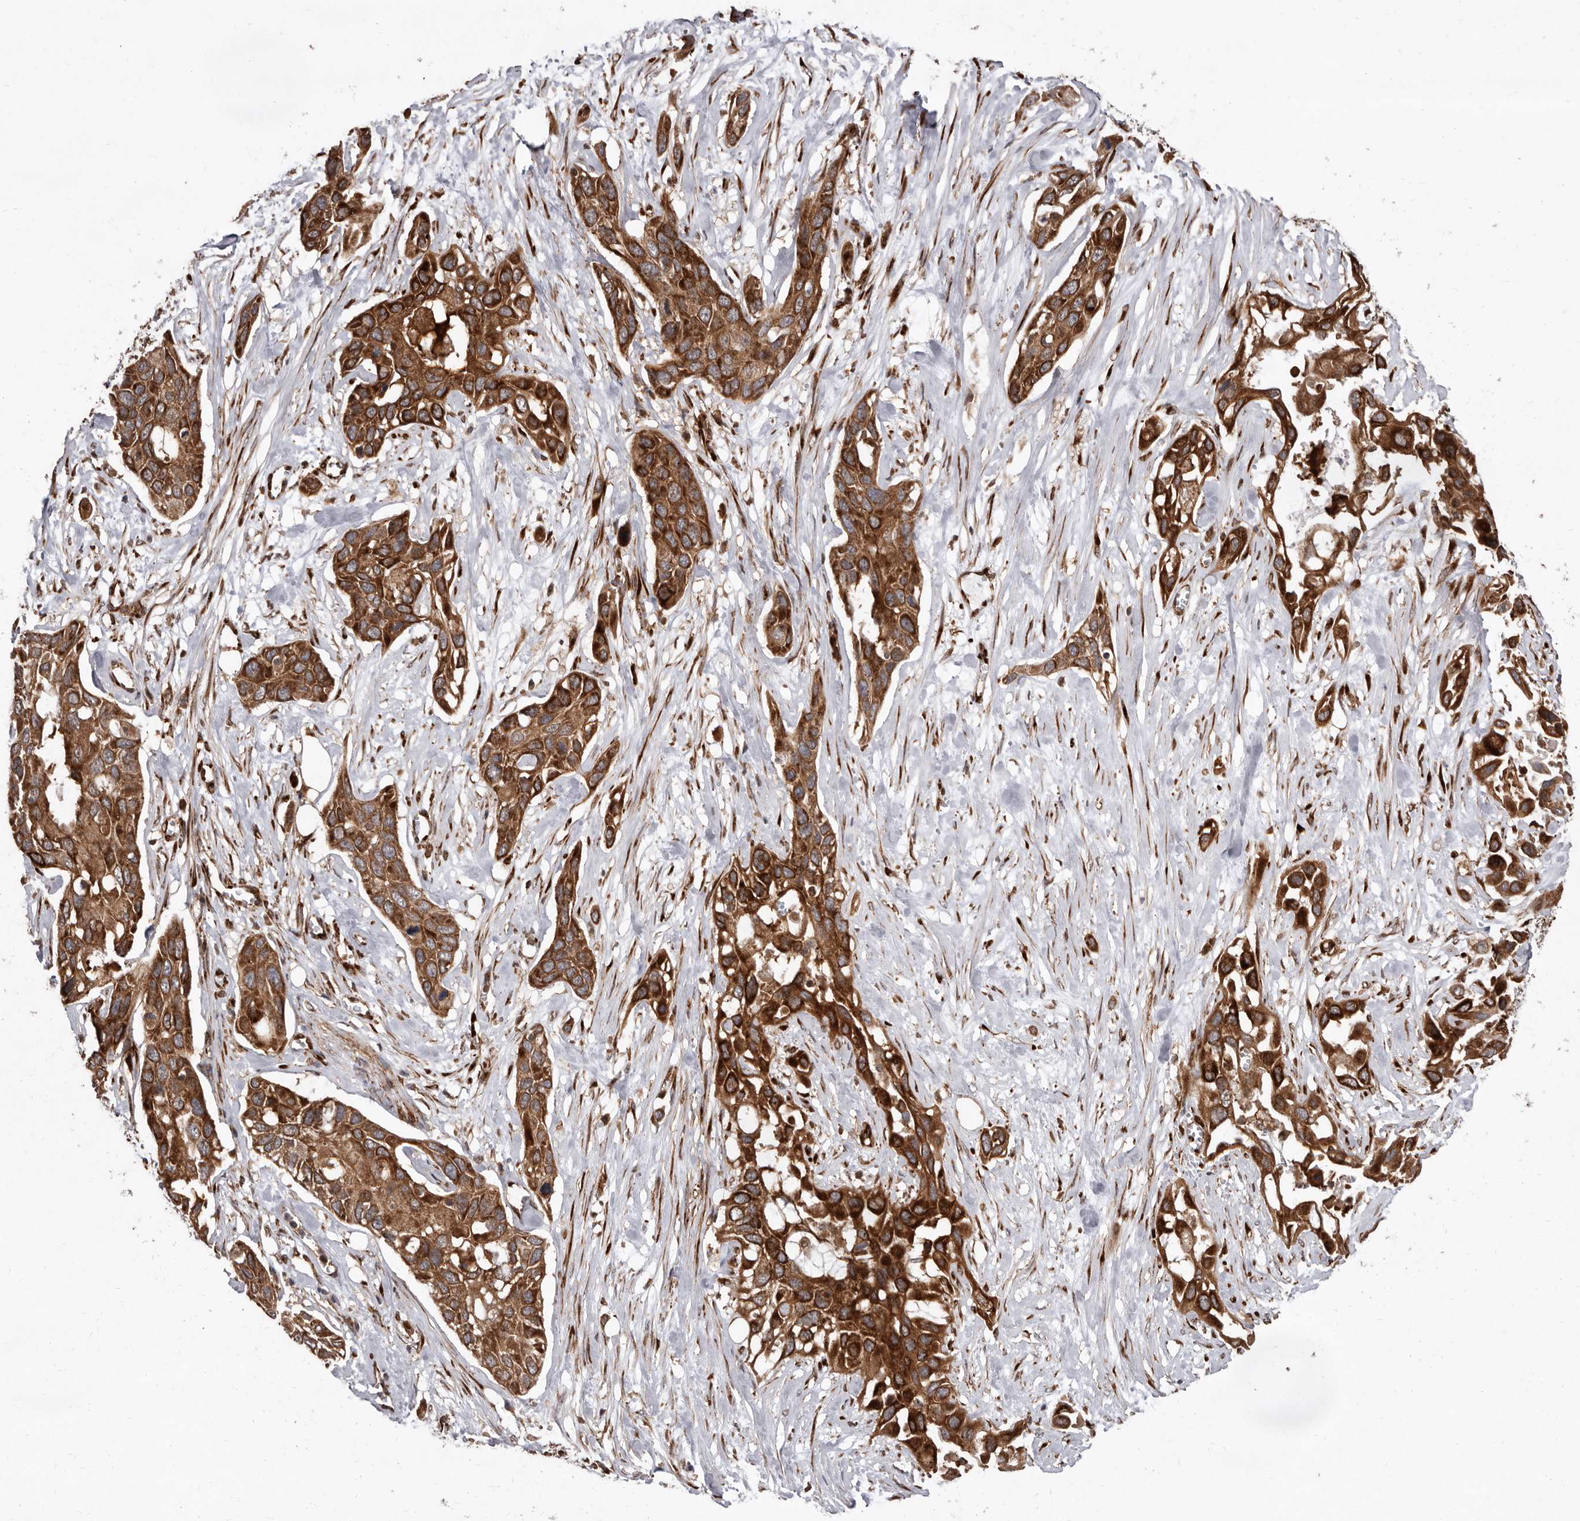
{"staining": {"intensity": "strong", "quantity": ">75%", "location": "cytoplasmic/membranous"}, "tissue": "pancreatic cancer", "cell_type": "Tumor cells", "image_type": "cancer", "snomed": [{"axis": "morphology", "description": "Adenocarcinoma, NOS"}, {"axis": "topography", "description": "Pancreas"}], "caption": "Tumor cells demonstrate strong cytoplasmic/membranous staining in approximately >75% of cells in pancreatic cancer. The staining is performed using DAB brown chromogen to label protein expression. The nuclei are counter-stained blue using hematoxylin.", "gene": "FLAD1", "patient": {"sex": "female", "age": 60}}